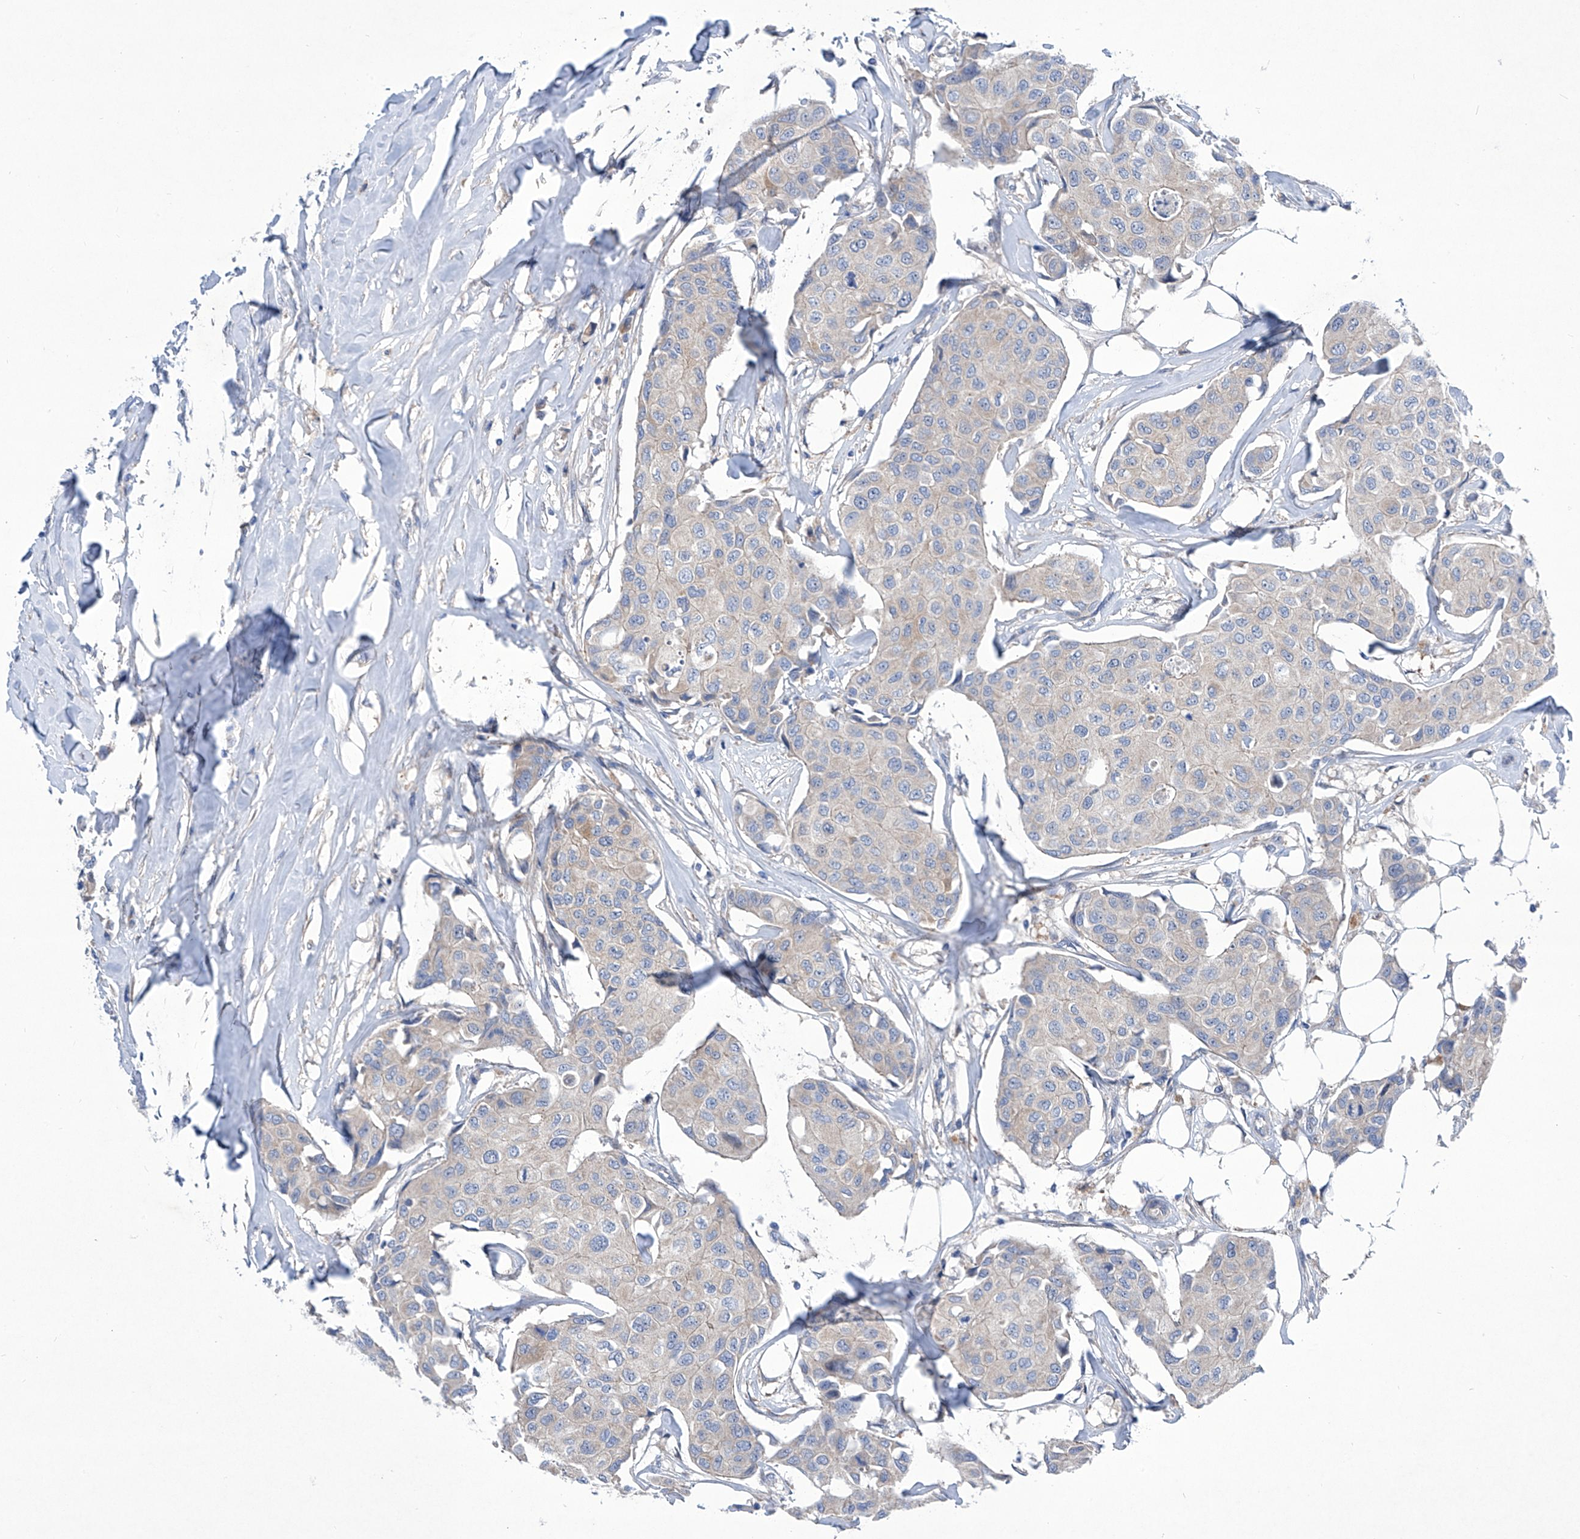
{"staining": {"intensity": "negative", "quantity": "none", "location": "none"}, "tissue": "breast cancer", "cell_type": "Tumor cells", "image_type": "cancer", "snomed": [{"axis": "morphology", "description": "Duct carcinoma"}, {"axis": "topography", "description": "Breast"}], "caption": "Breast cancer (intraductal carcinoma) stained for a protein using immunohistochemistry reveals no staining tumor cells.", "gene": "SRBD1", "patient": {"sex": "female", "age": 80}}